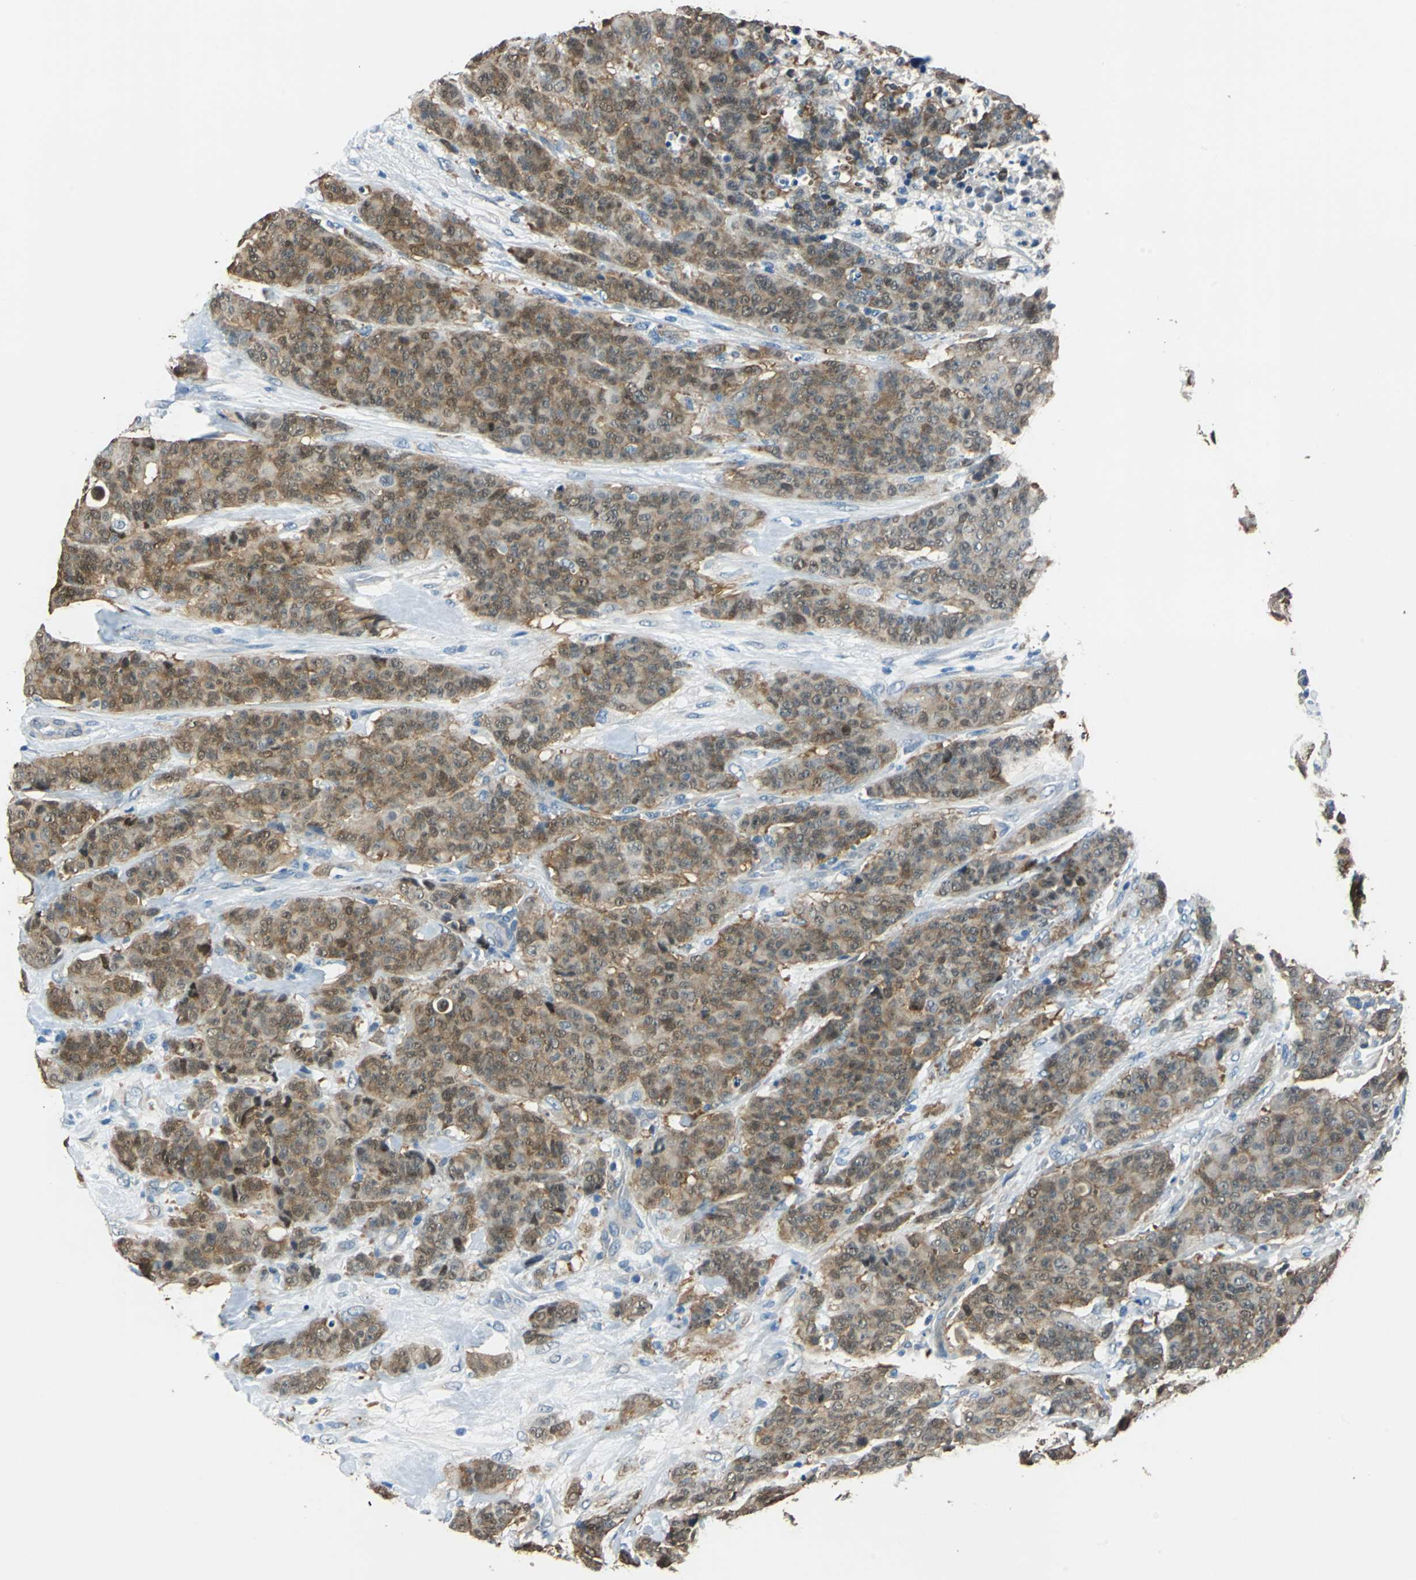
{"staining": {"intensity": "moderate", "quantity": ">75%", "location": "cytoplasmic/membranous,nuclear"}, "tissue": "breast cancer", "cell_type": "Tumor cells", "image_type": "cancer", "snomed": [{"axis": "morphology", "description": "Duct carcinoma"}, {"axis": "topography", "description": "Breast"}], "caption": "A high-resolution photomicrograph shows immunohistochemistry staining of breast cancer, which exhibits moderate cytoplasmic/membranous and nuclear positivity in approximately >75% of tumor cells.", "gene": "FKBP4", "patient": {"sex": "female", "age": 40}}